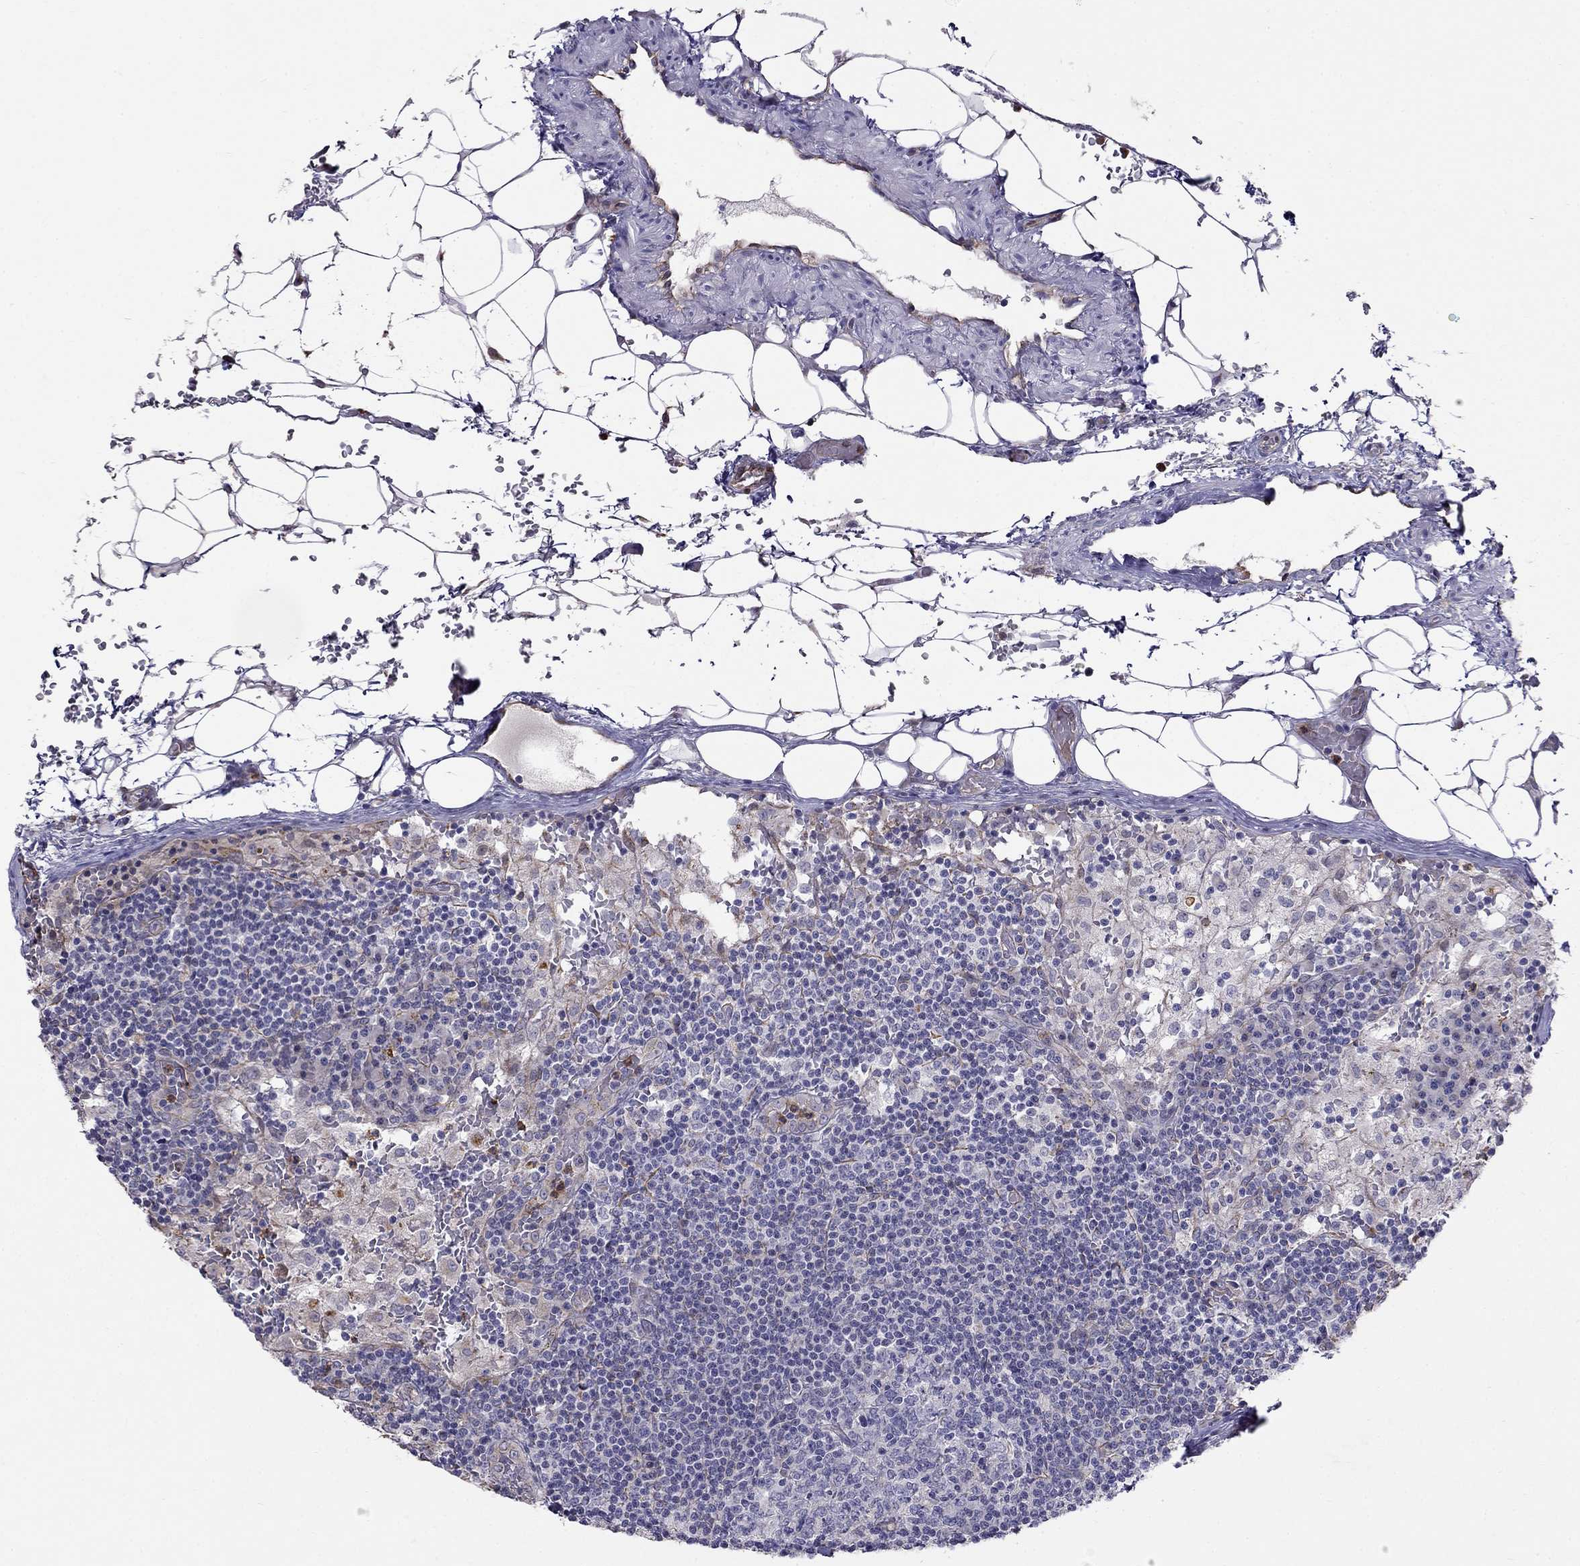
{"staining": {"intensity": "negative", "quantity": "none", "location": "none"}, "tissue": "lymph node", "cell_type": "Germinal center cells", "image_type": "normal", "snomed": [{"axis": "morphology", "description": "Normal tissue, NOS"}, {"axis": "topography", "description": "Lymph node"}], "caption": "DAB (3,3'-diaminobenzidine) immunohistochemical staining of benign human lymph node reveals no significant staining in germinal center cells. Nuclei are stained in blue.", "gene": "SPINT4", "patient": {"sex": "male", "age": 62}}